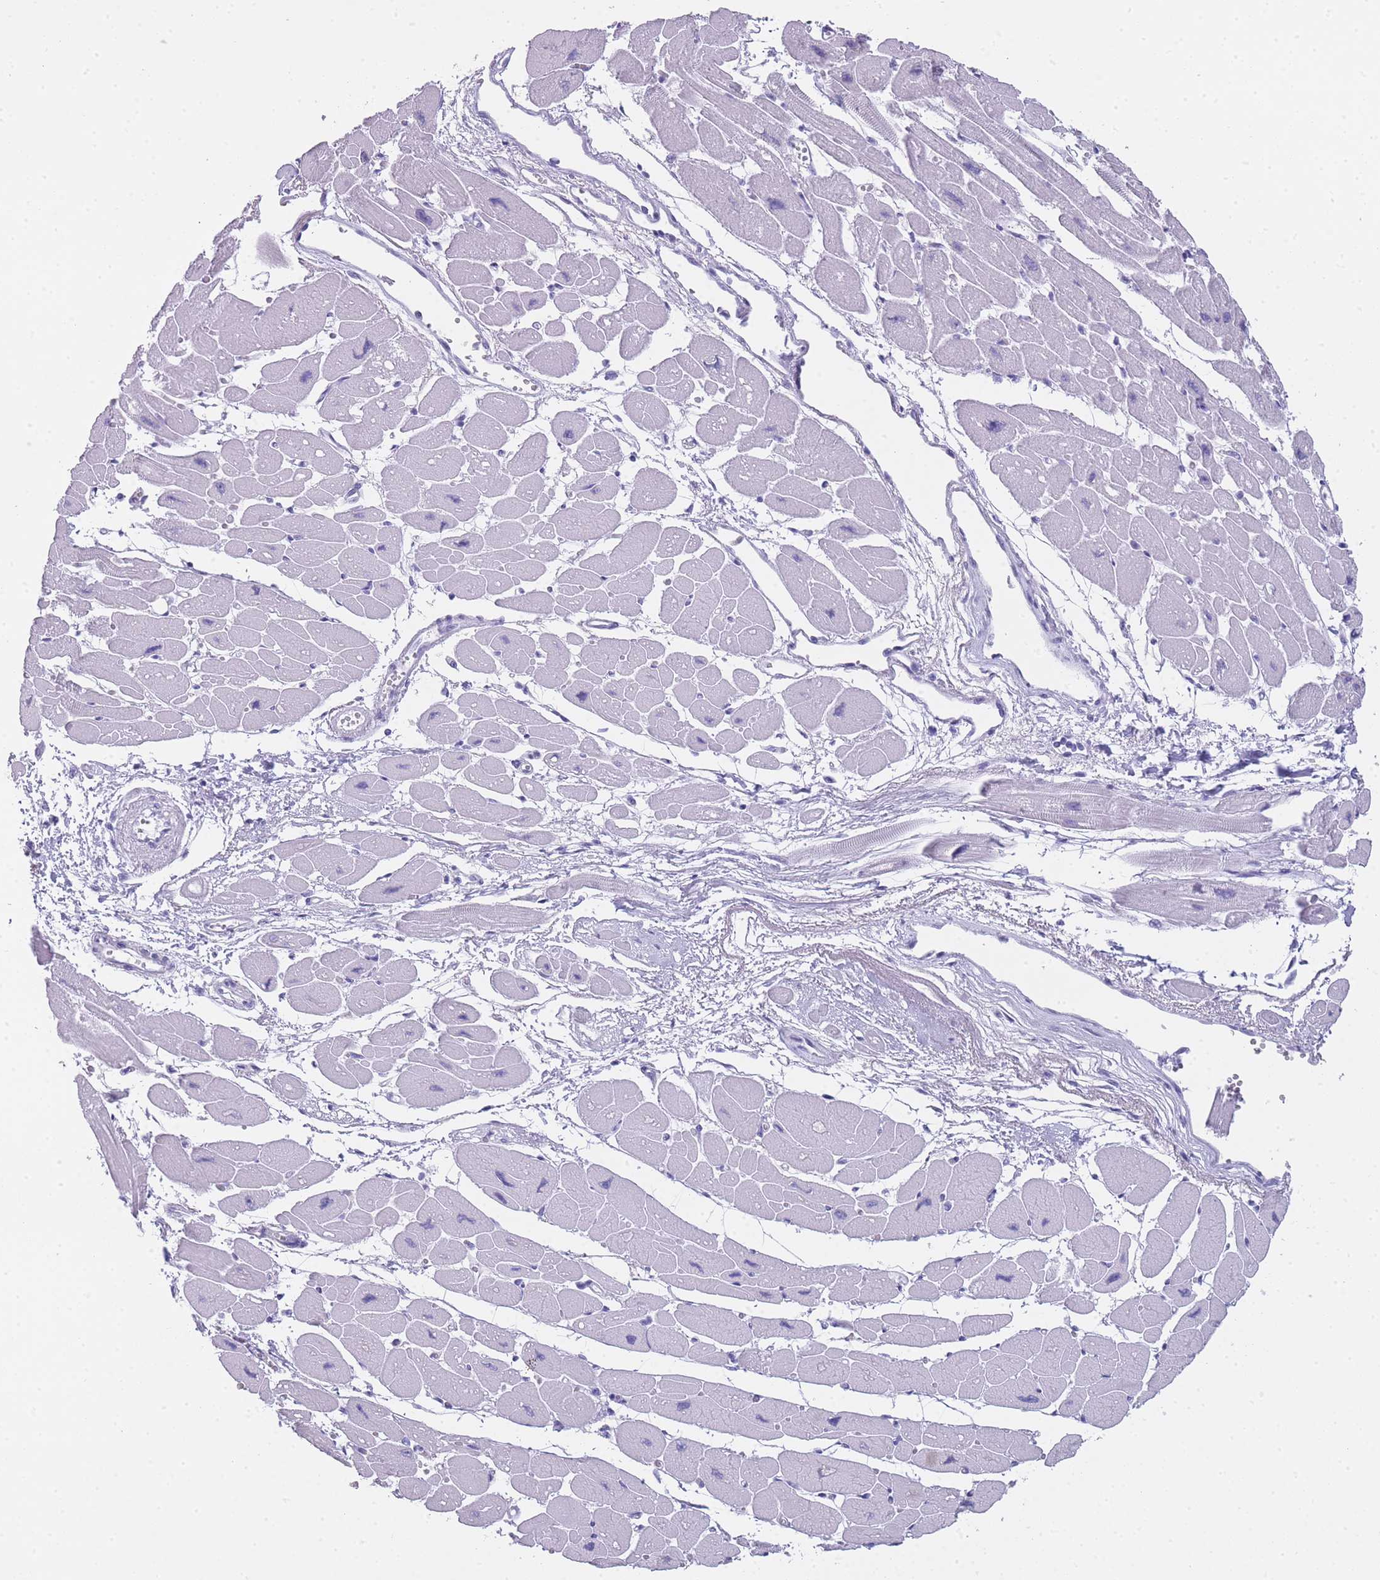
{"staining": {"intensity": "negative", "quantity": "none", "location": "none"}, "tissue": "heart muscle", "cell_type": "Cardiomyocytes", "image_type": "normal", "snomed": [{"axis": "morphology", "description": "Normal tissue, NOS"}, {"axis": "topography", "description": "Heart"}], "caption": "There is no significant positivity in cardiomyocytes of heart muscle. Brightfield microscopy of IHC stained with DAB (3,3'-diaminobenzidine) (brown) and hematoxylin (blue), captured at high magnification.", "gene": "INS", "patient": {"sex": "female", "age": 54}}